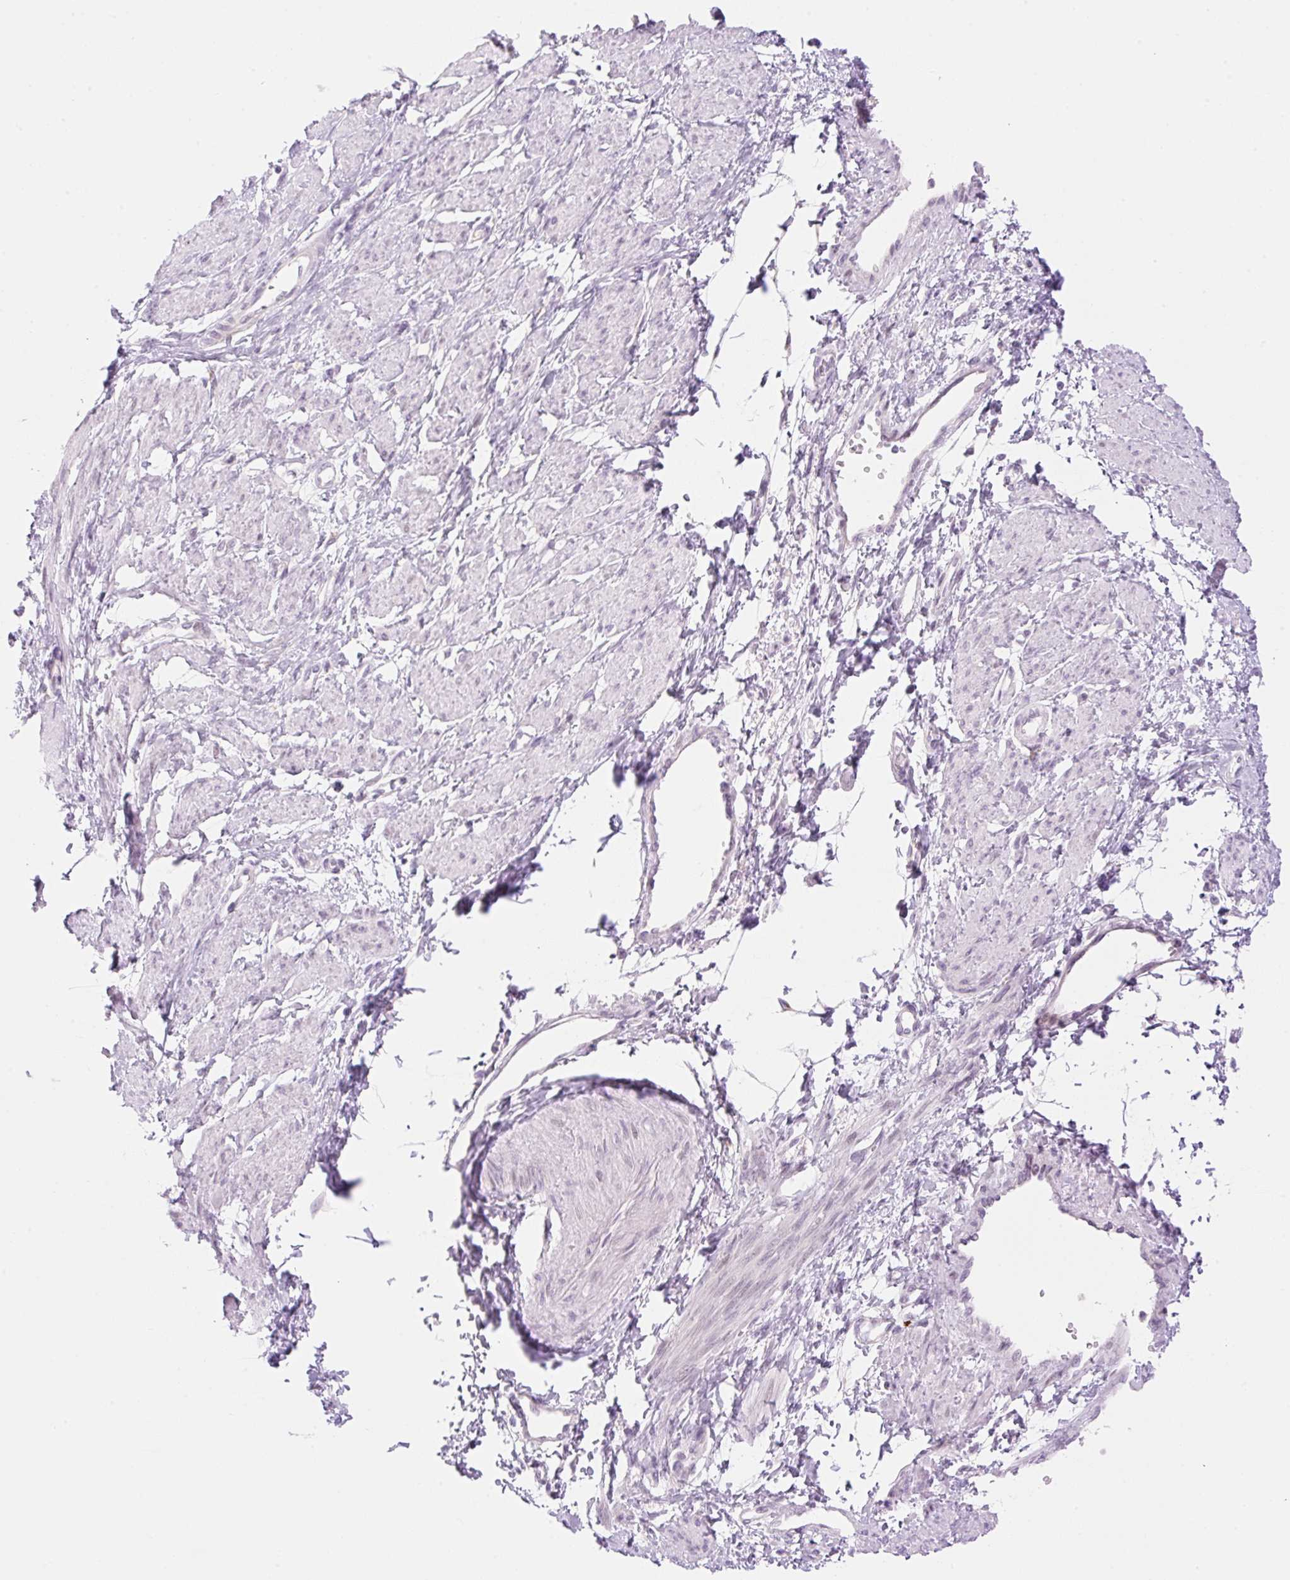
{"staining": {"intensity": "negative", "quantity": "none", "location": "none"}, "tissue": "smooth muscle", "cell_type": "Smooth muscle cells", "image_type": "normal", "snomed": [{"axis": "morphology", "description": "Normal tissue, NOS"}, {"axis": "topography", "description": "Smooth muscle"}, {"axis": "topography", "description": "Uterus"}], "caption": "IHC photomicrograph of benign smooth muscle: human smooth muscle stained with DAB (3,3'-diaminobenzidine) displays no significant protein staining in smooth muscle cells.", "gene": "SPRYD4", "patient": {"sex": "female", "age": 39}}